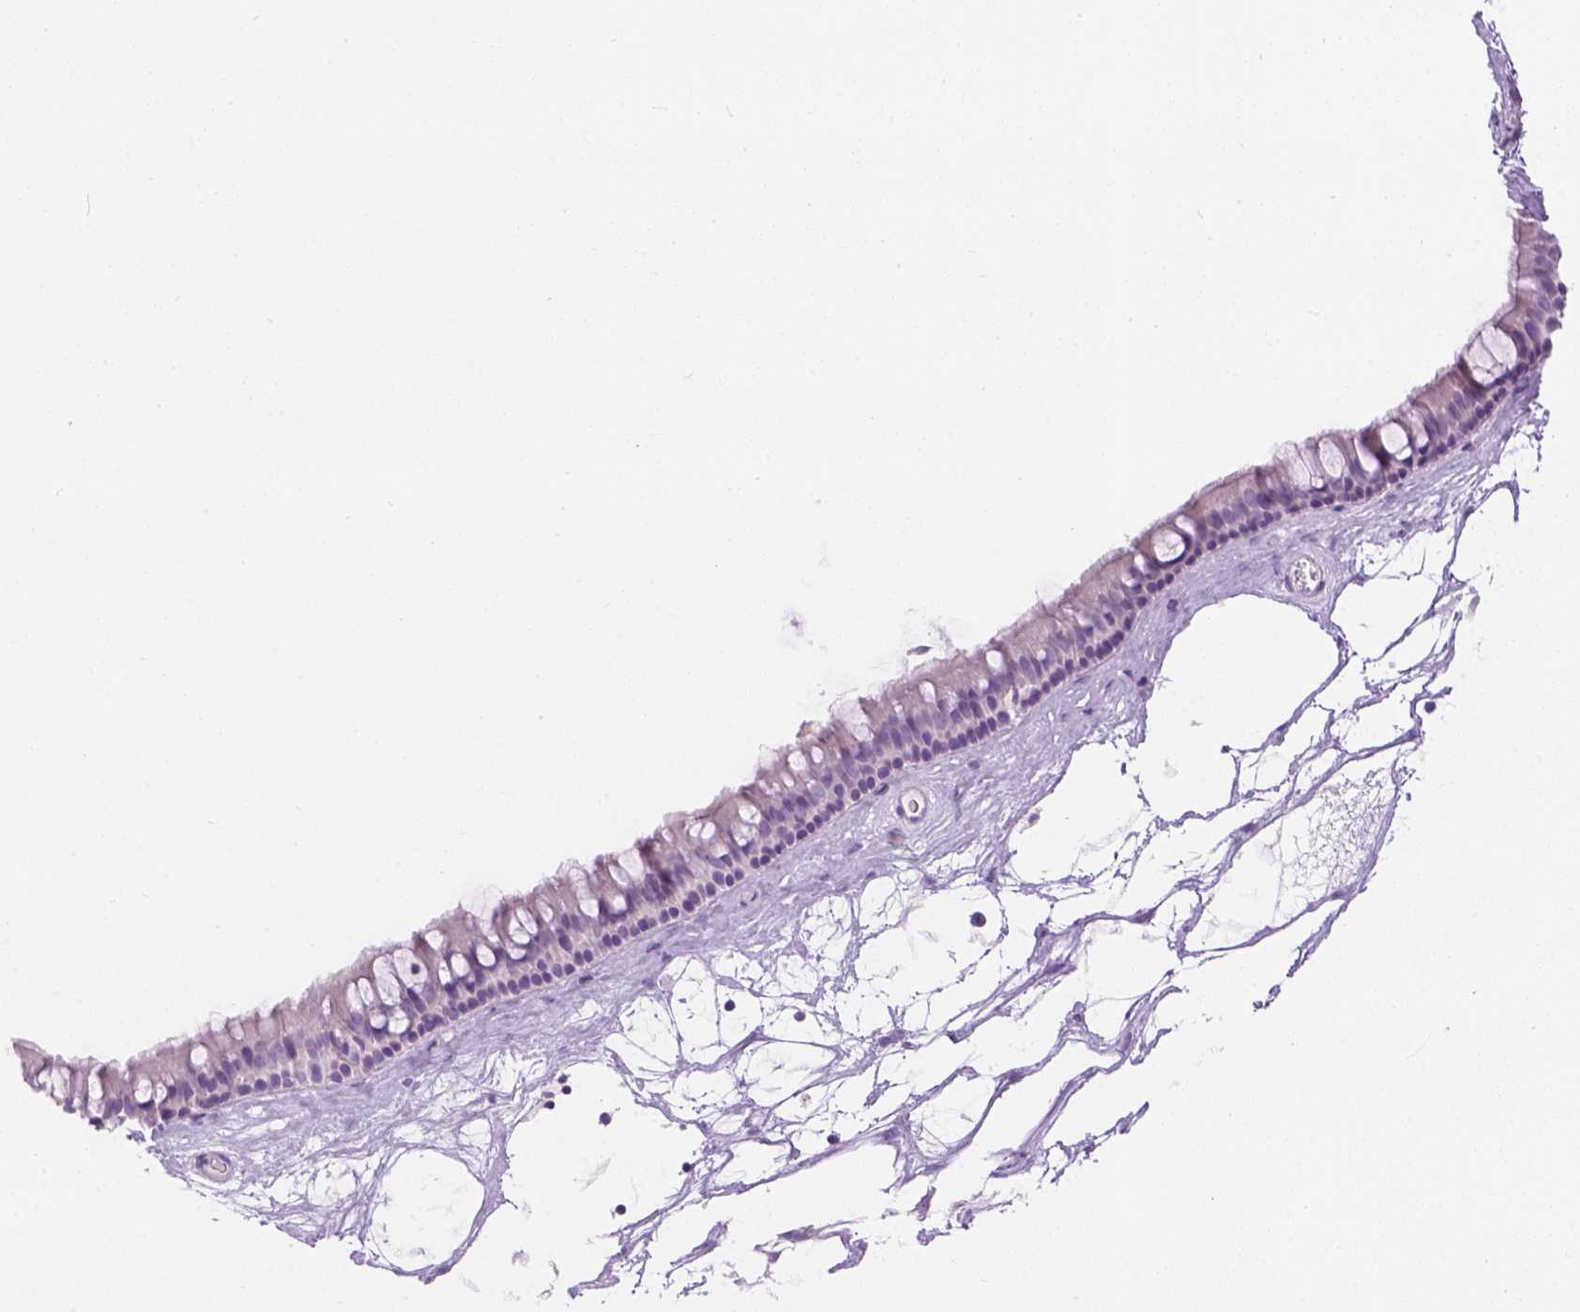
{"staining": {"intensity": "negative", "quantity": "none", "location": "none"}, "tissue": "nasopharynx", "cell_type": "Respiratory epithelial cells", "image_type": "normal", "snomed": [{"axis": "morphology", "description": "Normal tissue, NOS"}, {"axis": "topography", "description": "Nasopharynx"}], "caption": "IHC micrograph of normal nasopharynx: nasopharynx stained with DAB (3,3'-diaminobenzidine) demonstrates no significant protein staining in respiratory epithelial cells.", "gene": "TMEM38A", "patient": {"sex": "male", "age": 68}}